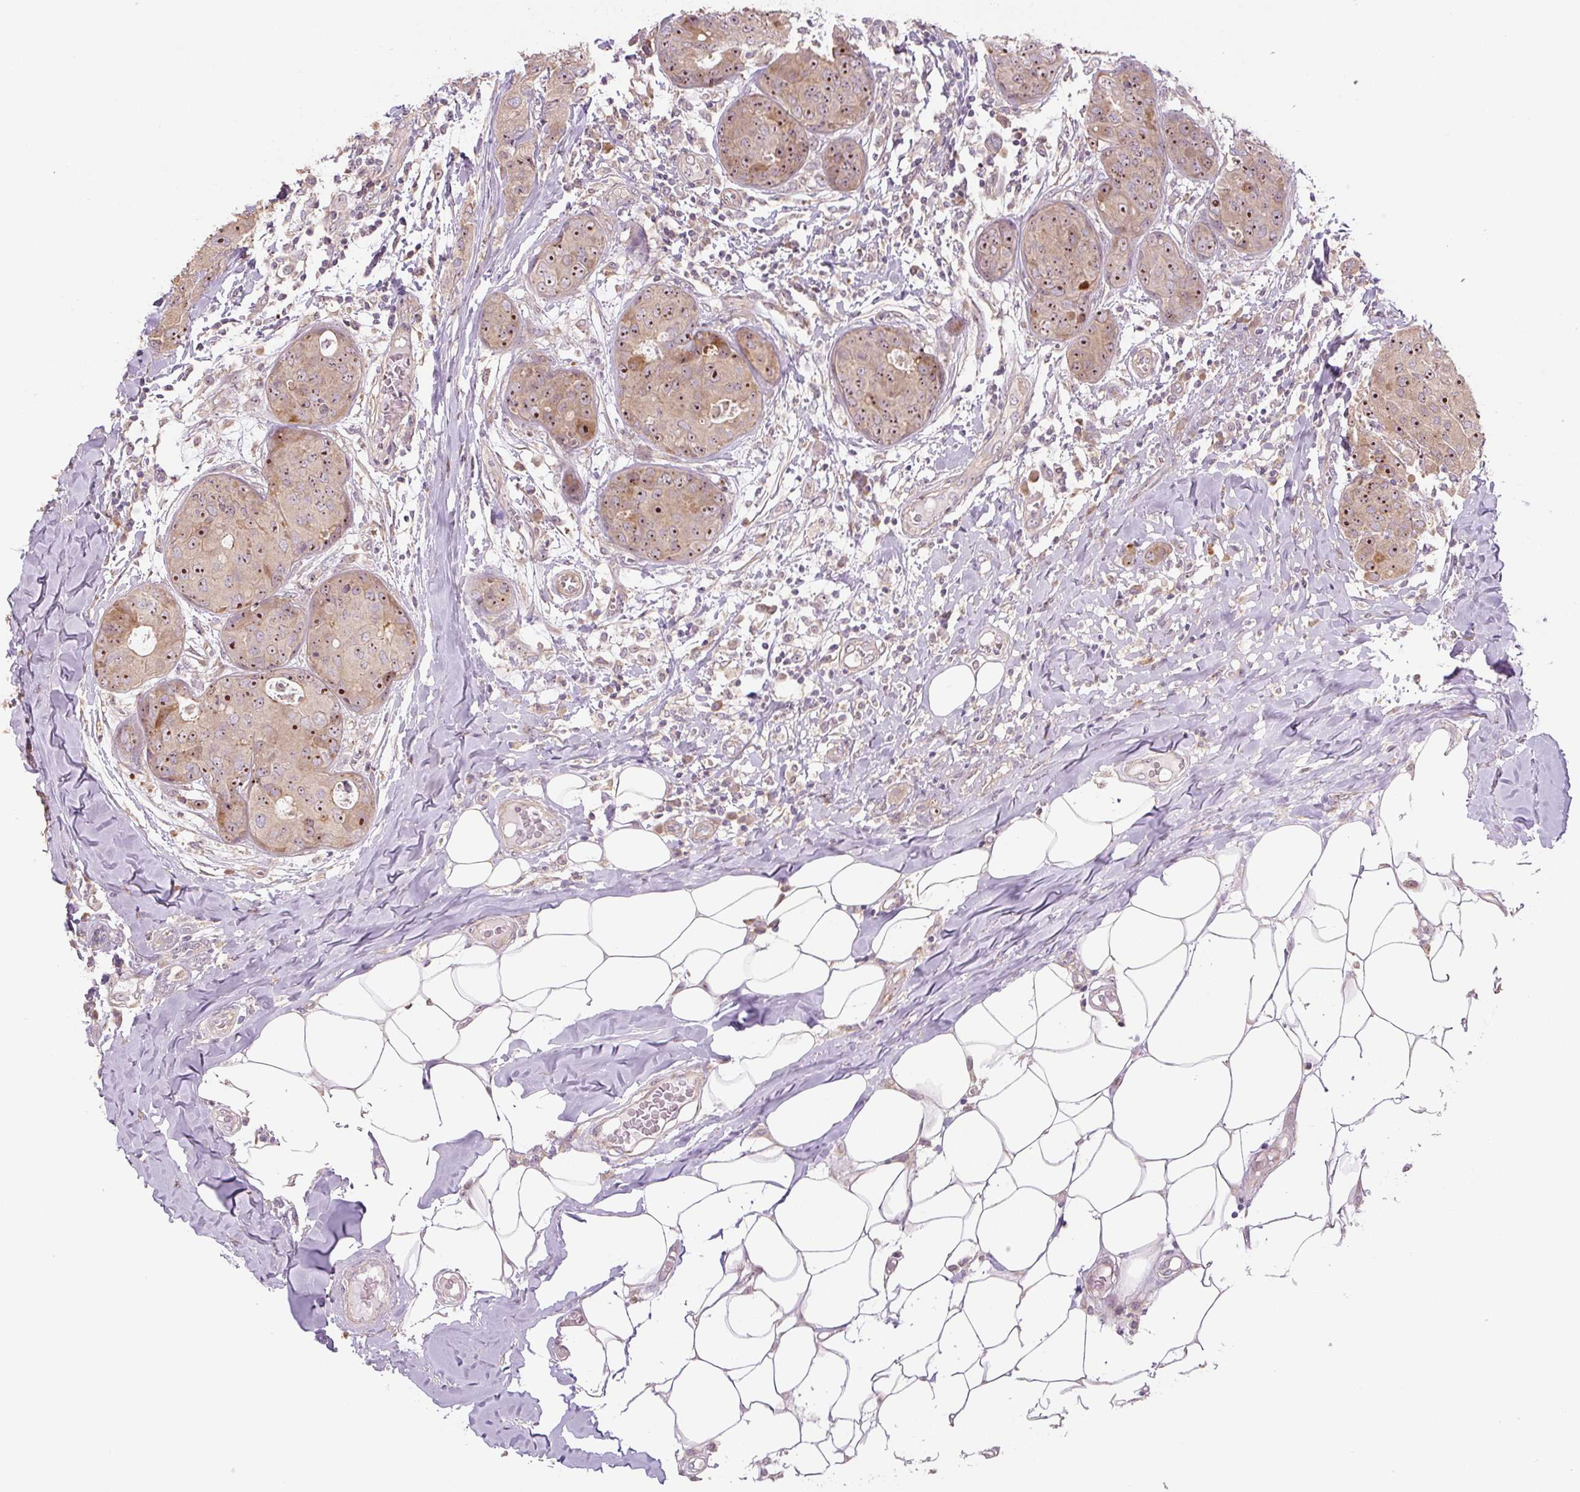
{"staining": {"intensity": "moderate", "quantity": ">75%", "location": "cytoplasmic/membranous,nuclear"}, "tissue": "breast cancer", "cell_type": "Tumor cells", "image_type": "cancer", "snomed": [{"axis": "morphology", "description": "Duct carcinoma"}, {"axis": "topography", "description": "Breast"}], "caption": "The micrograph shows immunohistochemical staining of breast cancer (invasive ductal carcinoma). There is moderate cytoplasmic/membranous and nuclear positivity is identified in about >75% of tumor cells.", "gene": "TMEM151B", "patient": {"sex": "female", "age": 43}}